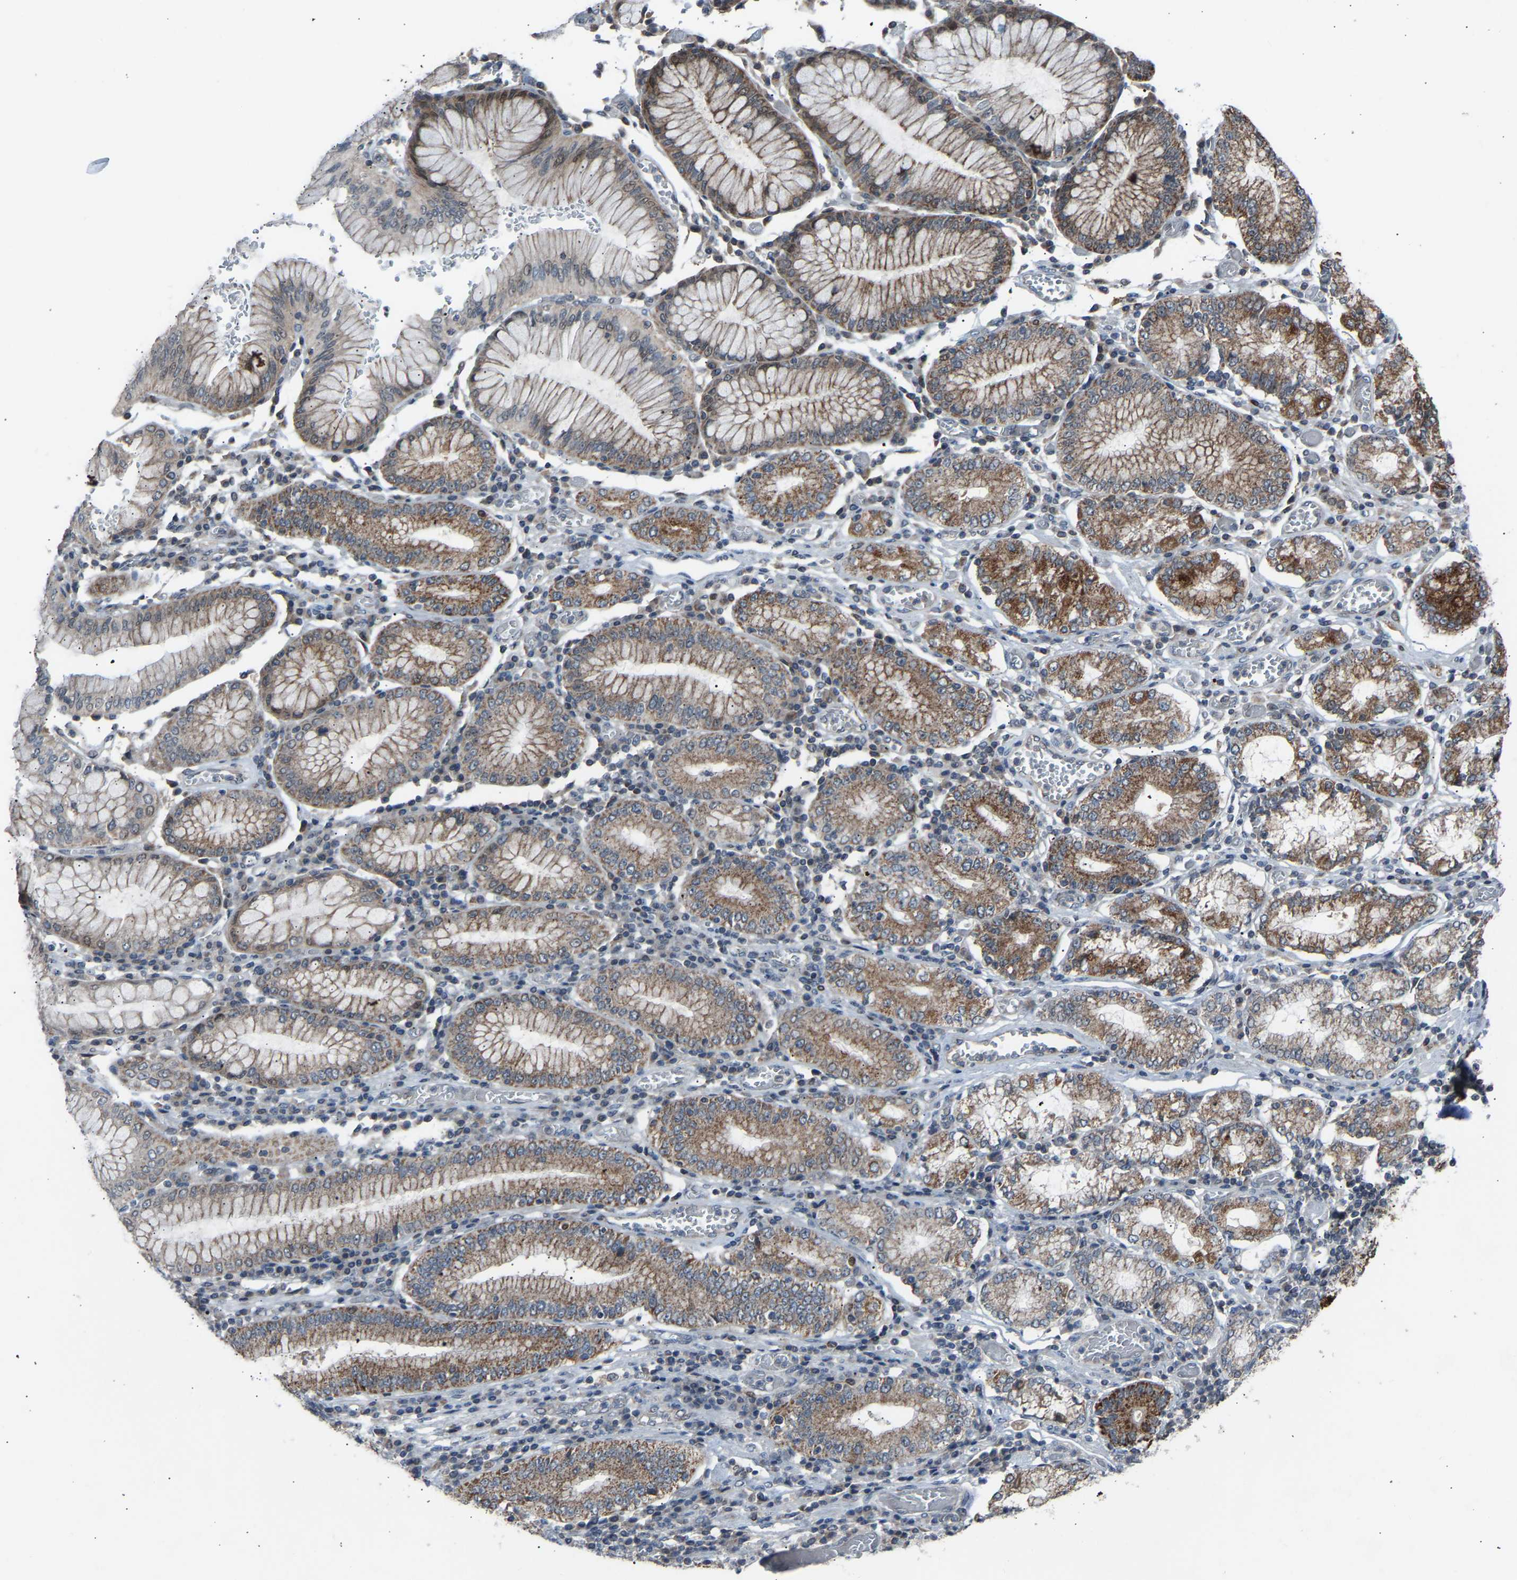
{"staining": {"intensity": "strong", "quantity": "25%-75%", "location": "cytoplasmic/membranous"}, "tissue": "stomach cancer", "cell_type": "Tumor cells", "image_type": "cancer", "snomed": [{"axis": "morphology", "description": "Adenocarcinoma, NOS"}, {"axis": "topography", "description": "Stomach"}], "caption": "Human stomach cancer (adenocarcinoma) stained with a brown dye shows strong cytoplasmic/membranous positive staining in about 25%-75% of tumor cells.", "gene": "SLIRP", "patient": {"sex": "female", "age": 73}}